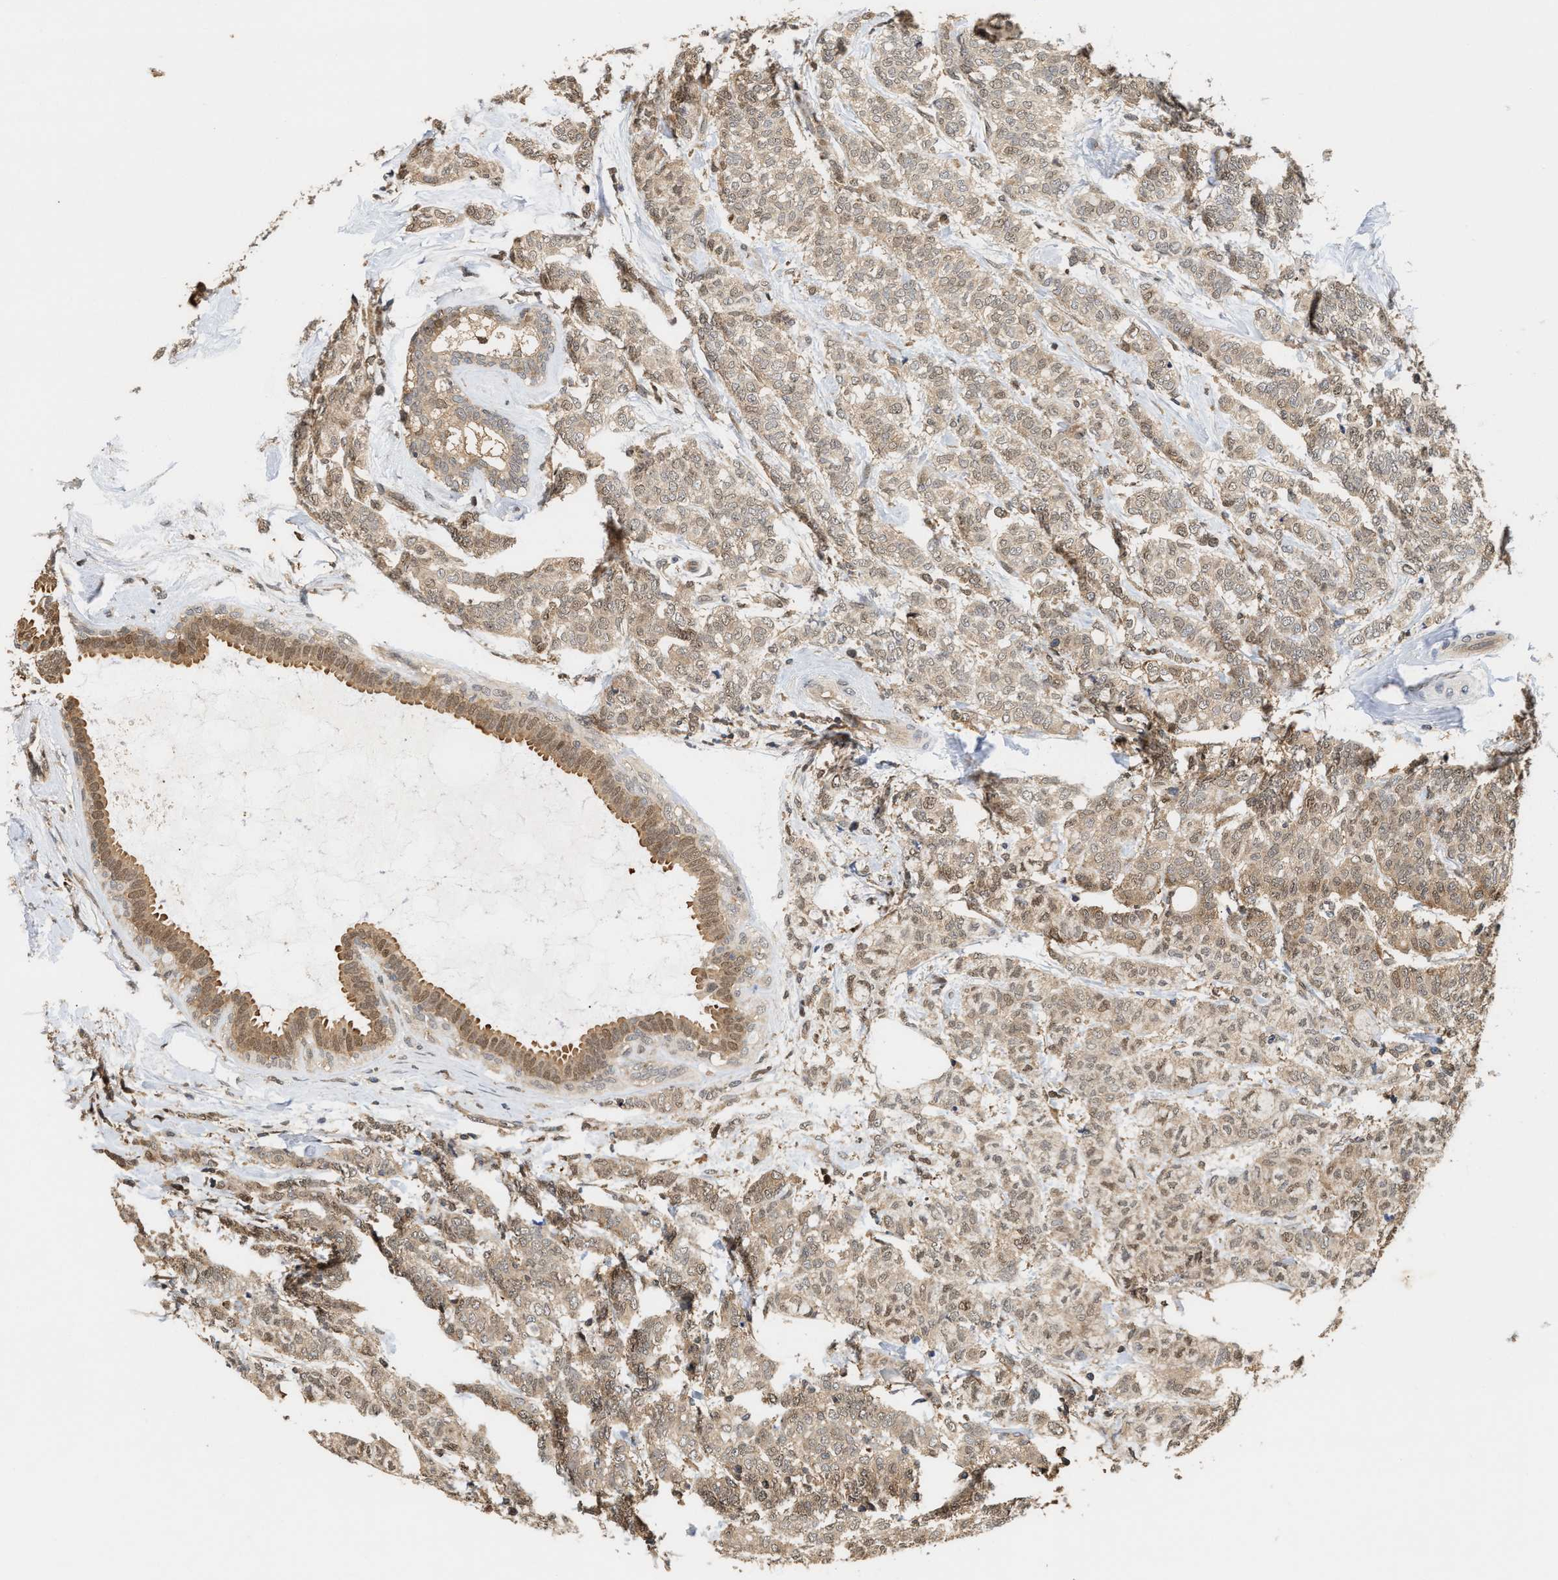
{"staining": {"intensity": "weak", "quantity": ">75%", "location": "cytoplasmic/membranous,nuclear"}, "tissue": "breast cancer", "cell_type": "Tumor cells", "image_type": "cancer", "snomed": [{"axis": "morphology", "description": "Lobular carcinoma"}, {"axis": "topography", "description": "Breast"}], "caption": "Brown immunohistochemical staining in human breast lobular carcinoma reveals weak cytoplasmic/membranous and nuclear expression in about >75% of tumor cells.", "gene": "ABHD5", "patient": {"sex": "female", "age": 60}}